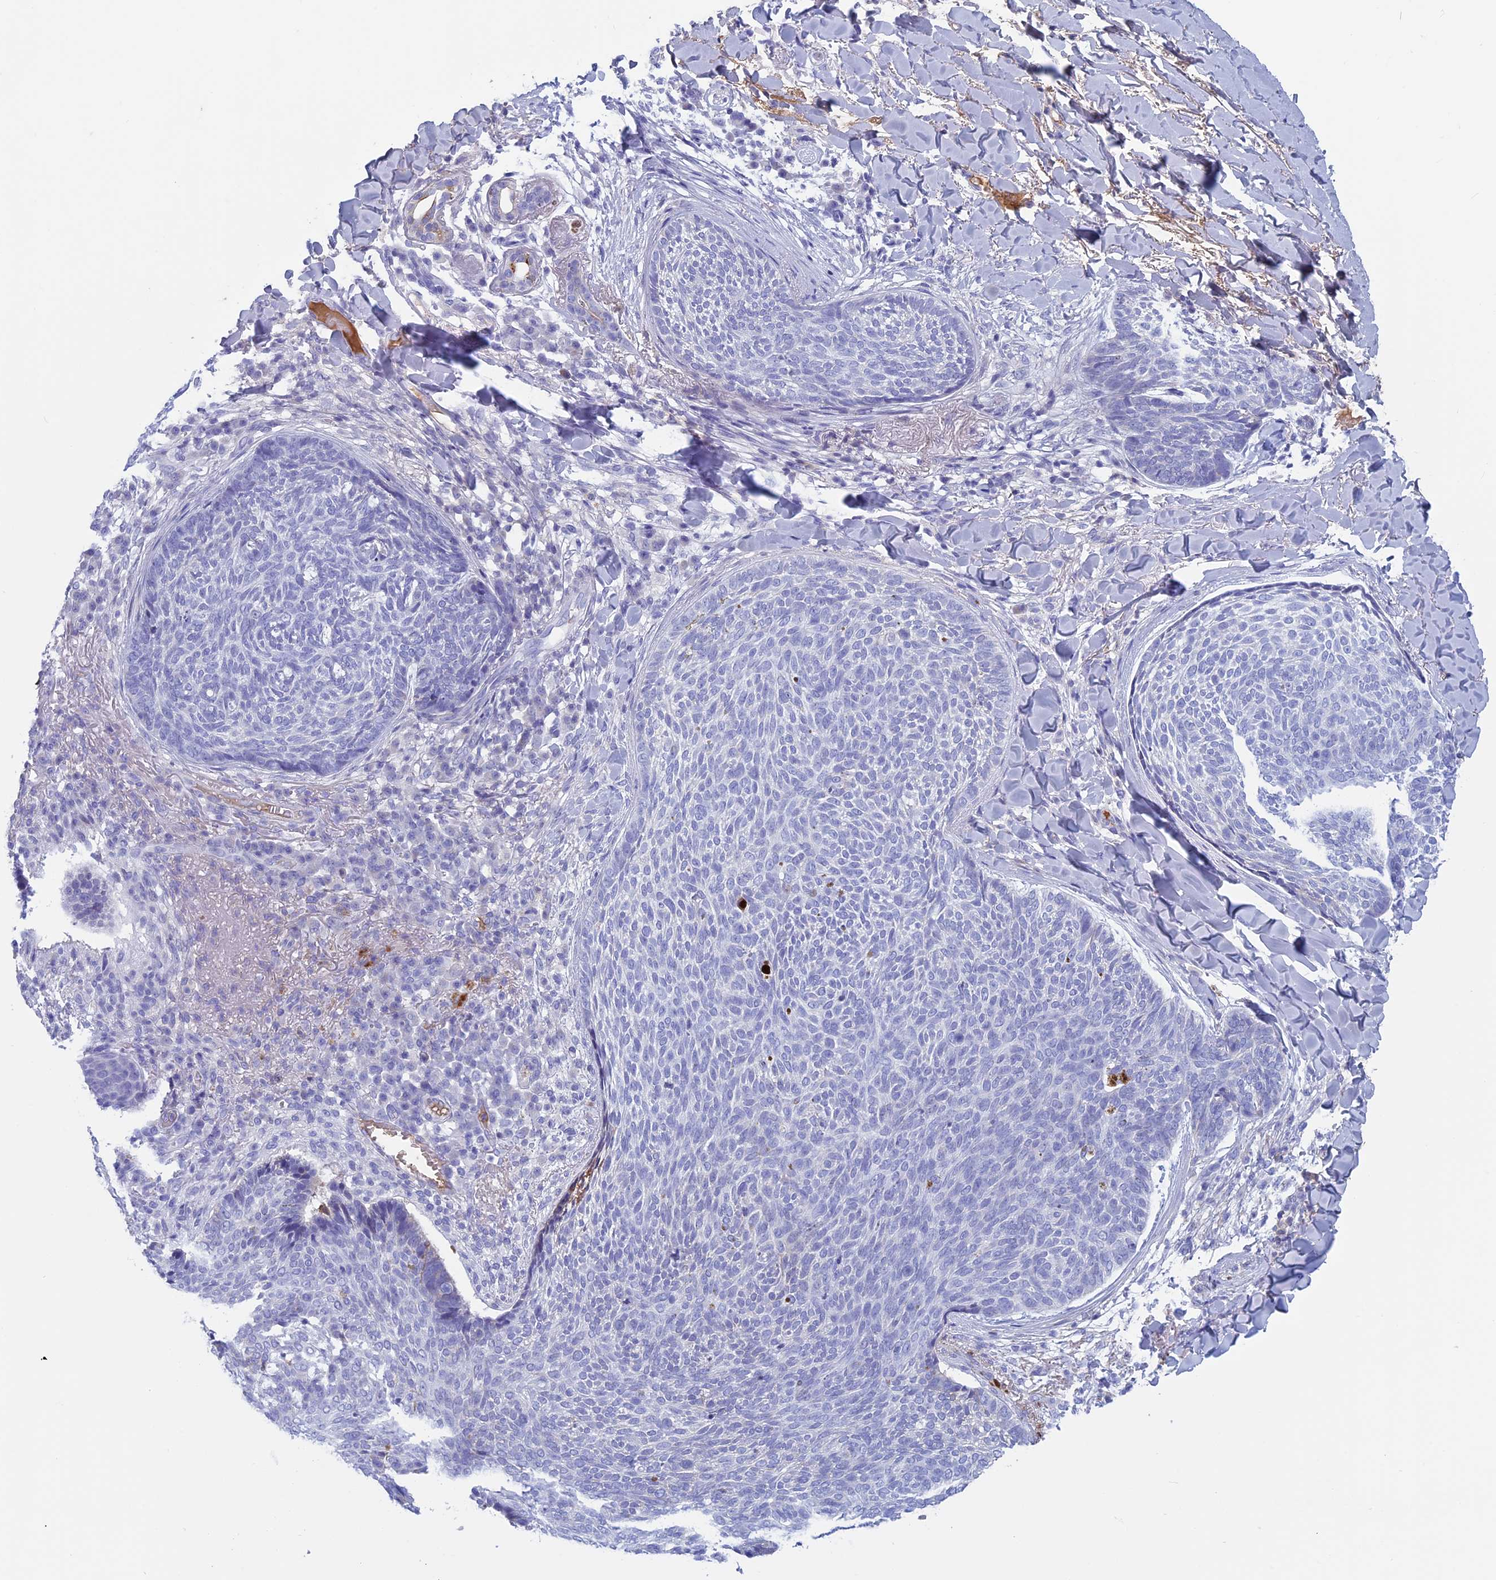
{"staining": {"intensity": "negative", "quantity": "none", "location": "none"}, "tissue": "skin cancer", "cell_type": "Tumor cells", "image_type": "cancer", "snomed": [{"axis": "morphology", "description": "Basal cell carcinoma"}, {"axis": "topography", "description": "Skin"}], "caption": "Human skin cancer stained for a protein using immunohistochemistry (IHC) displays no positivity in tumor cells.", "gene": "ANGPTL2", "patient": {"sex": "male", "age": 85}}